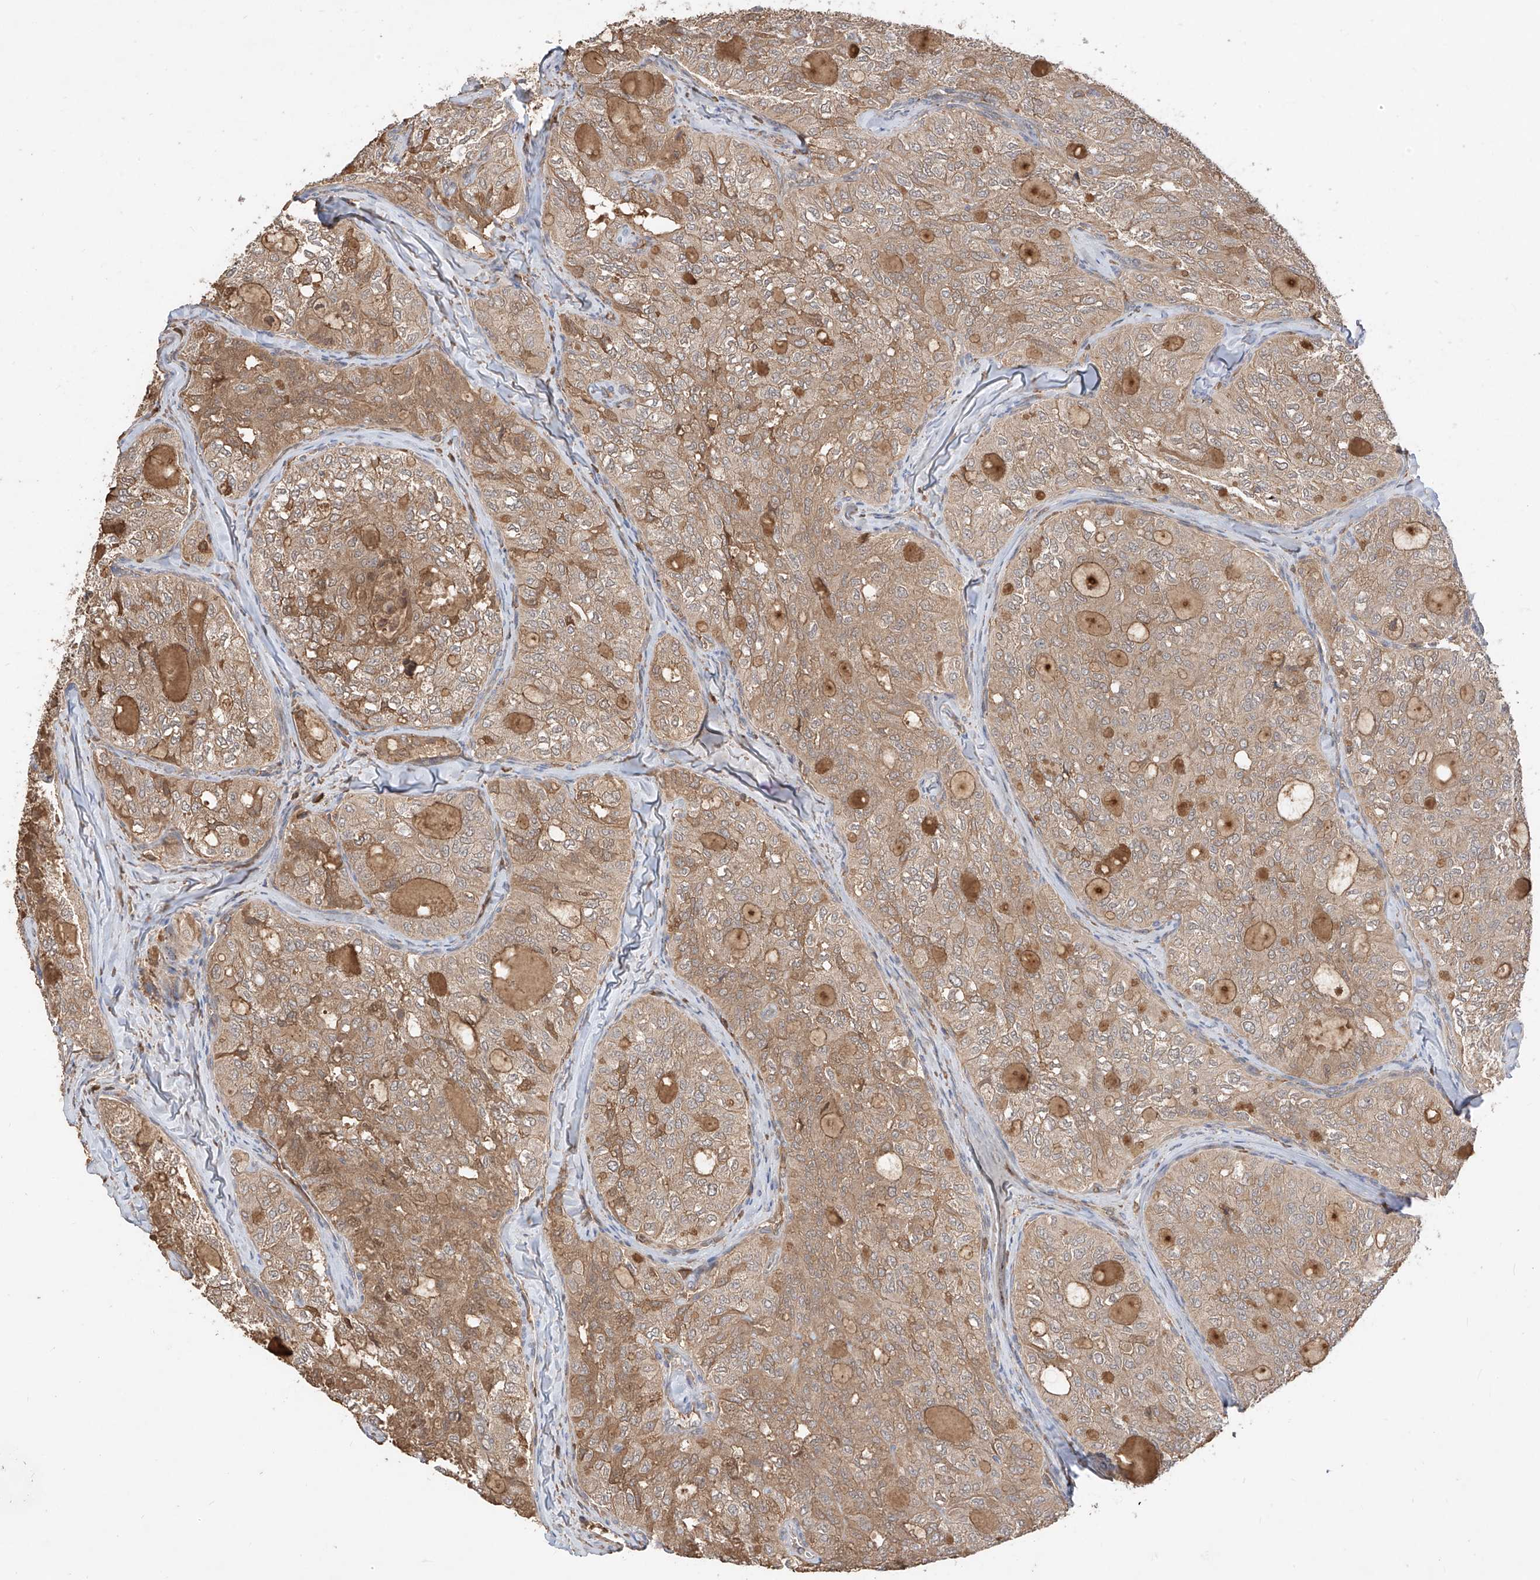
{"staining": {"intensity": "moderate", "quantity": ">75%", "location": "cytoplasmic/membranous"}, "tissue": "thyroid cancer", "cell_type": "Tumor cells", "image_type": "cancer", "snomed": [{"axis": "morphology", "description": "Follicular adenoma carcinoma, NOS"}, {"axis": "topography", "description": "Thyroid gland"}], "caption": "The image displays immunohistochemical staining of thyroid follicular adenoma carcinoma. There is moderate cytoplasmic/membranous positivity is seen in approximately >75% of tumor cells. (IHC, brightfield microscopy, high magnification).", "gene": "CACNA2D4", "patient": {"sex": "male", "age": 75}}